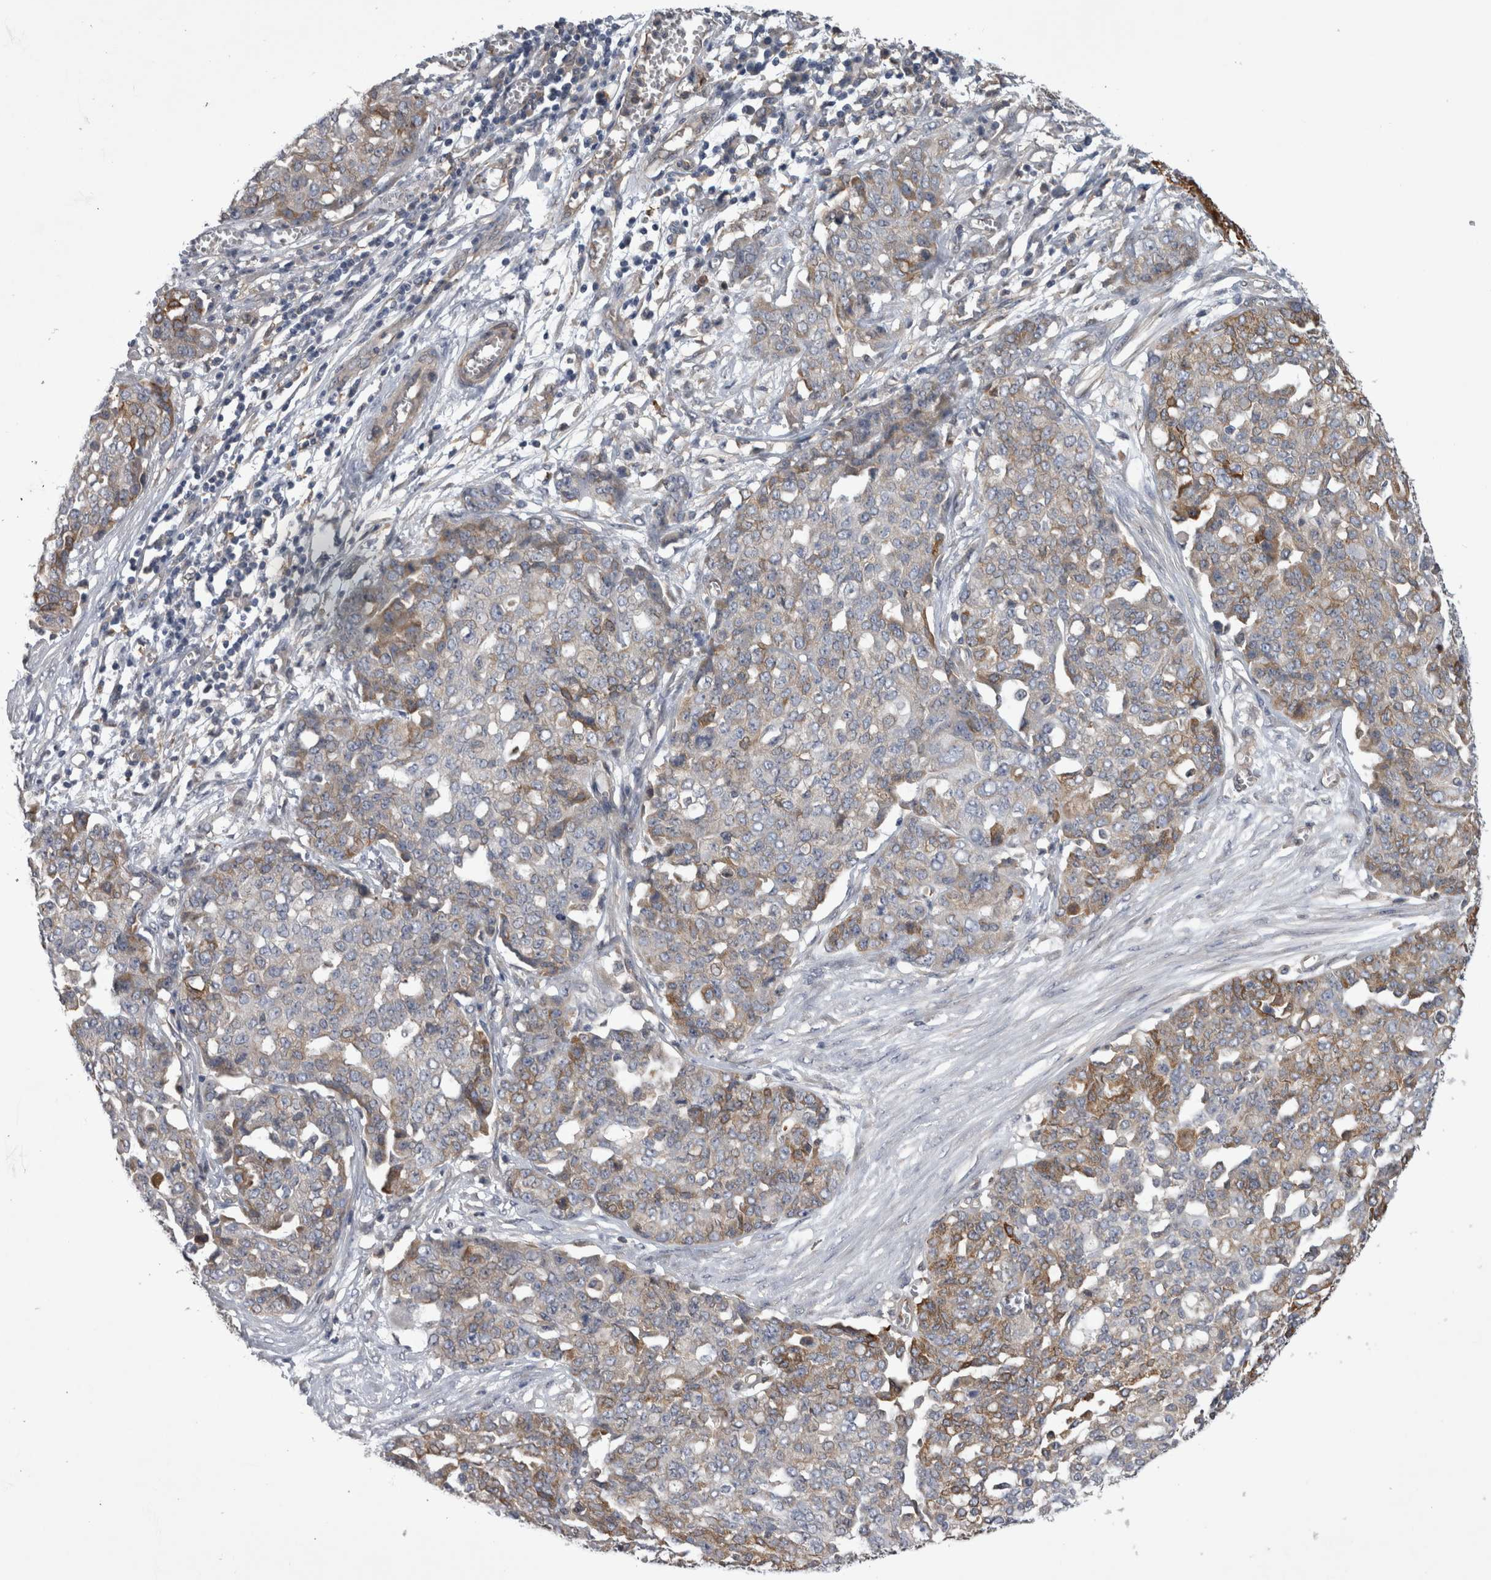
{"staining": {"intensity": "moderate", "quantity": "<25%", "location": "cytoplasmic/membranous"}, "tissue": "ovarian cancer", "cell_type": "Tumor cells", "image_type": "cancer", "snomed": [{"axis": "morphology", "description": "Cystadenocarcinoma, serous, NOS"}, {"axis": "topography", "description": "Soft tissue"}, {"axis": "topography", "description": "Ovary"}], "caption": "Approximately <25% of tumor cells in human ovarian cancer (serous cystadenocarcinoma) display moderate cytoplasmic/membranous protein staining as visualized by brown immunohistochemical staining.", "gene": "ANKFY1", "patient": {"sex": "female", "age": 57}}